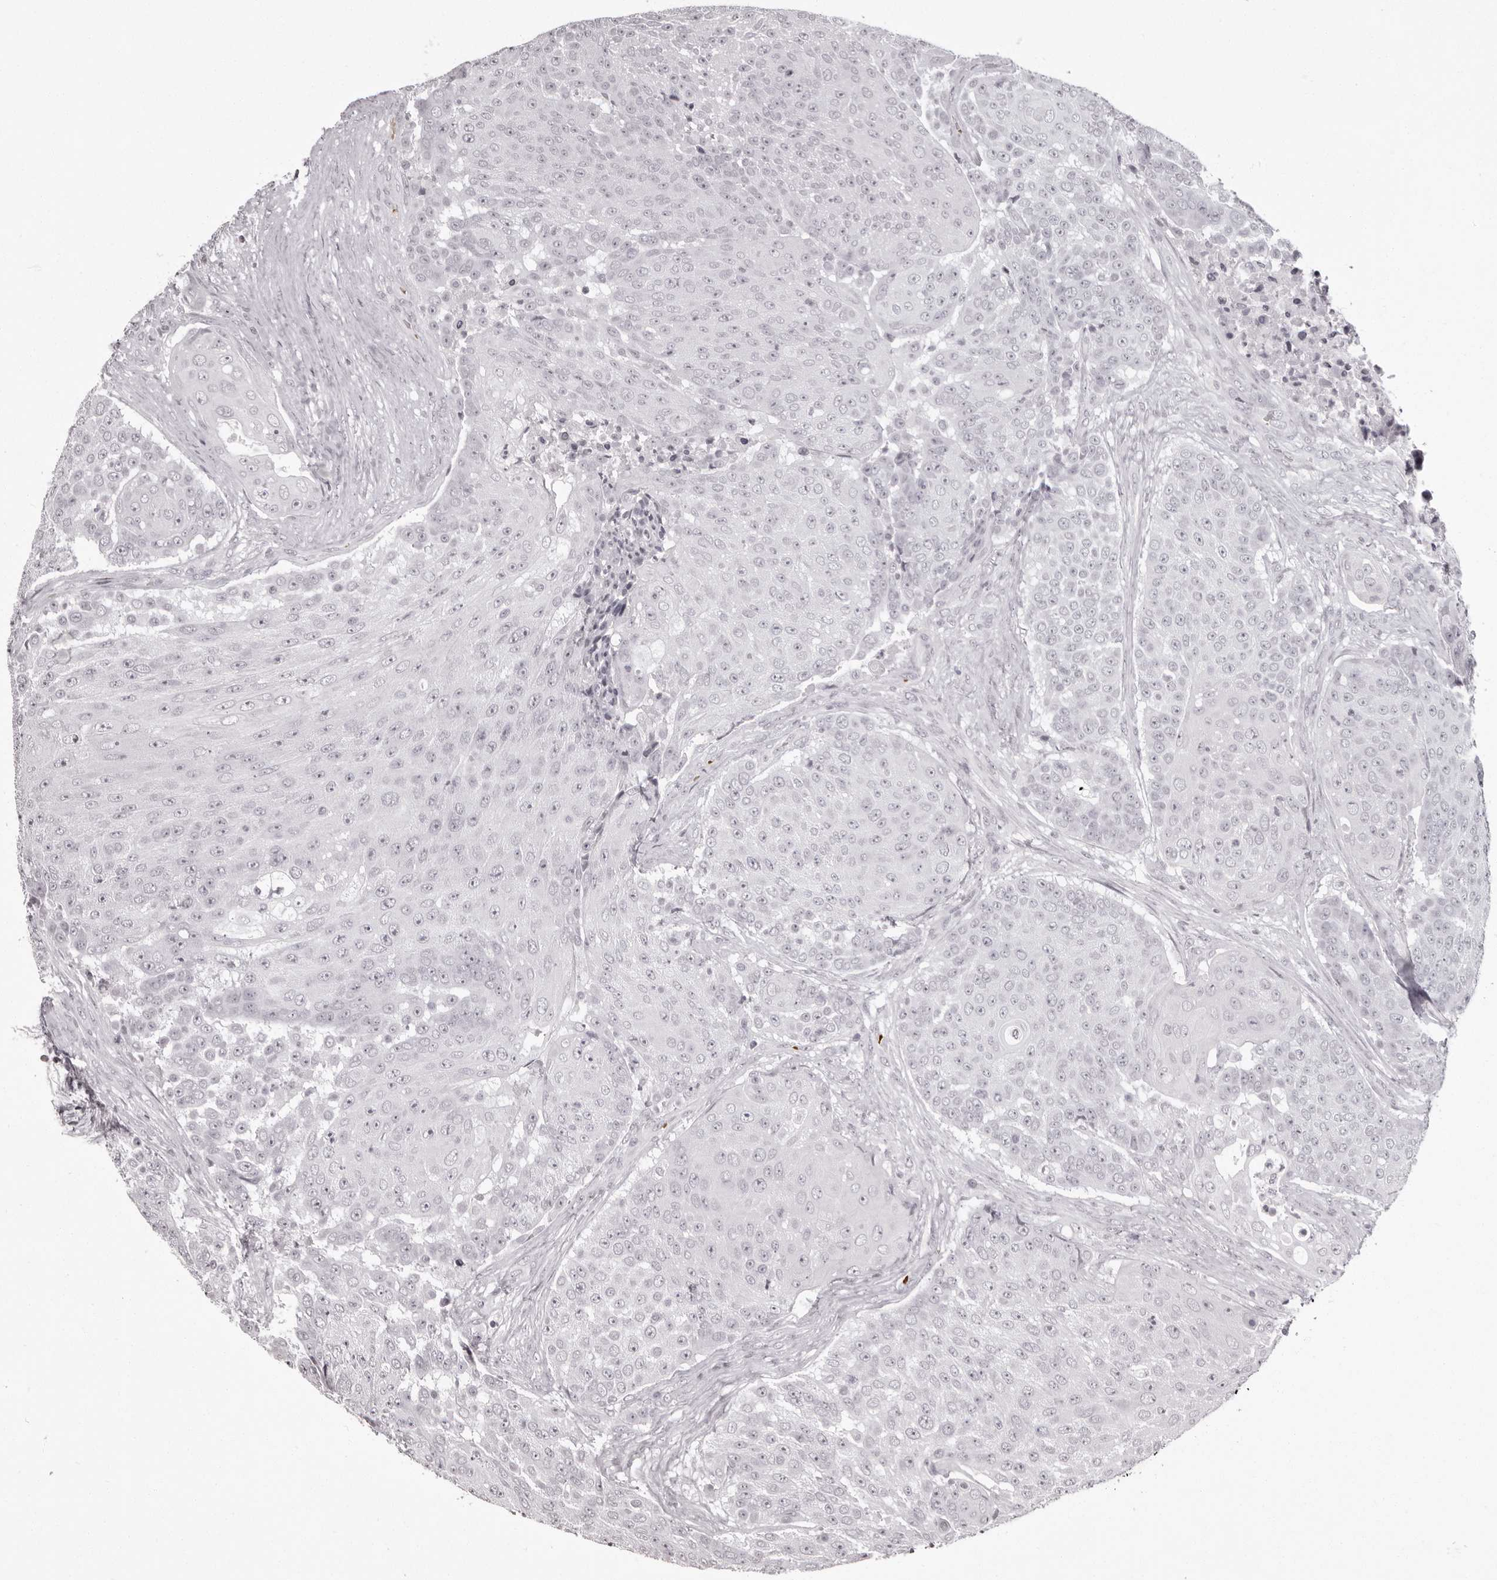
{"staining": {"intensity": "negative", "quantity": "none", "location": "none"}, "tissue": "urothelial cancer", "cell_type": "Tumor cells", "image_type": "cancer", "snomed": [{"axis": "morphology", "description": "Urothelial carcinoma, High grade"}, {"axis": "topography", "description": "Urinary bladder"}], "caption": "The histopathology image demonstrates no significant expression in tumor cells of urothelial cancer.", "gene": "C8orf74", "patient": {"sex": "female", "age": 63}}